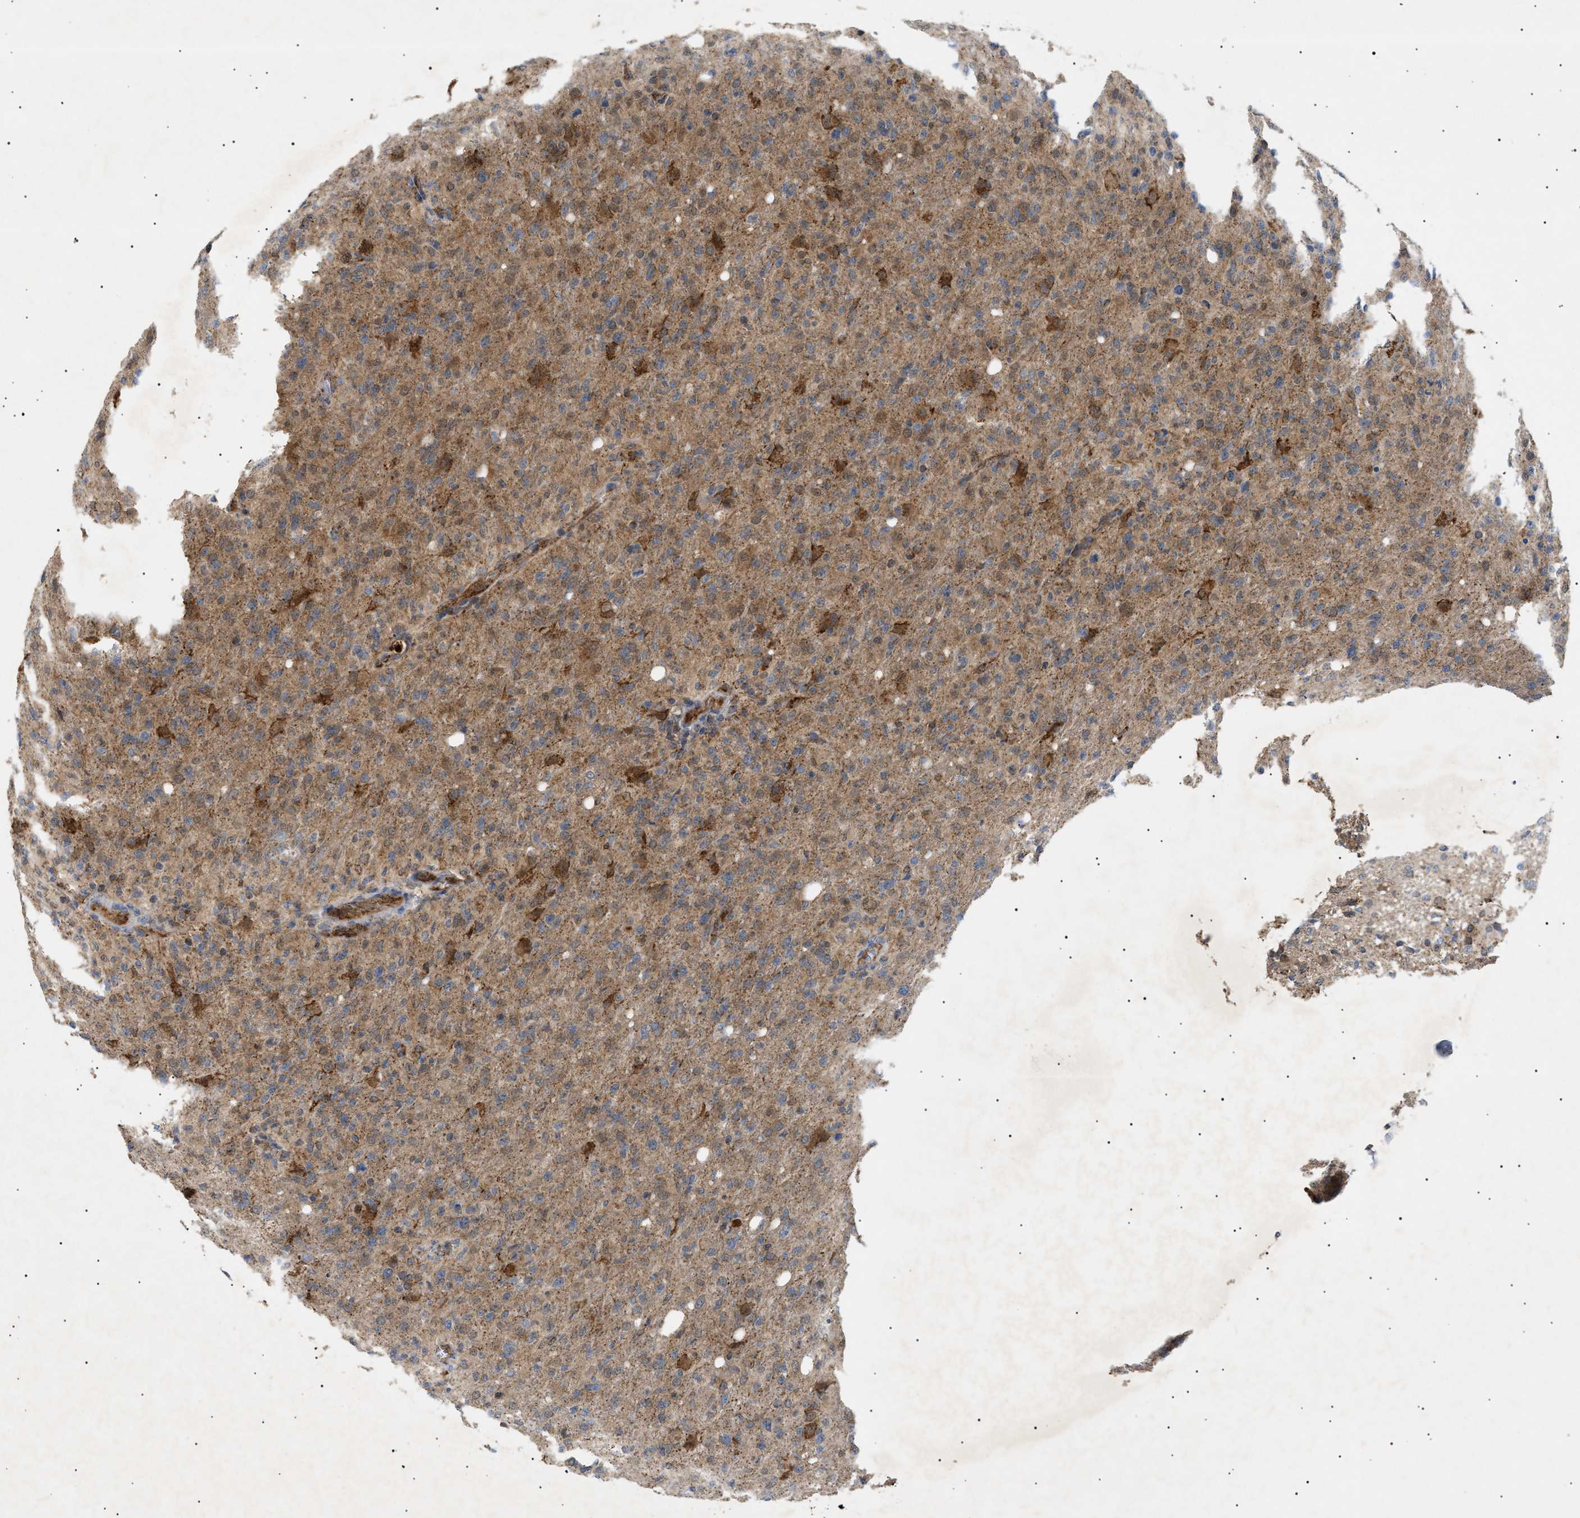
{"staining": {"intensity": "moderate", "quantity": ">75%", "location": "cytoplasmic/membranous"}, "tissue": "glioma", "cell_type": "Tumor cells", "image_type": "cancer", "snomed": [{"axis": "morphology", "description": "Glioma, malignant, High grade"}, {"axis": "topography", "description": "Brain"}], "caption": "IHC photomicrograph of neoplastic tissue: human glioma stained using immunohistochemistry (IHC) demonstrates medium levels of moderate protein expression localized specifically in the cytoplasmic/membranous of tumor cells, appearing as a cytoplasmic/membranous brown color.", "gene": "SIRT5", "patient": {"sex": "female", "age": 57}}